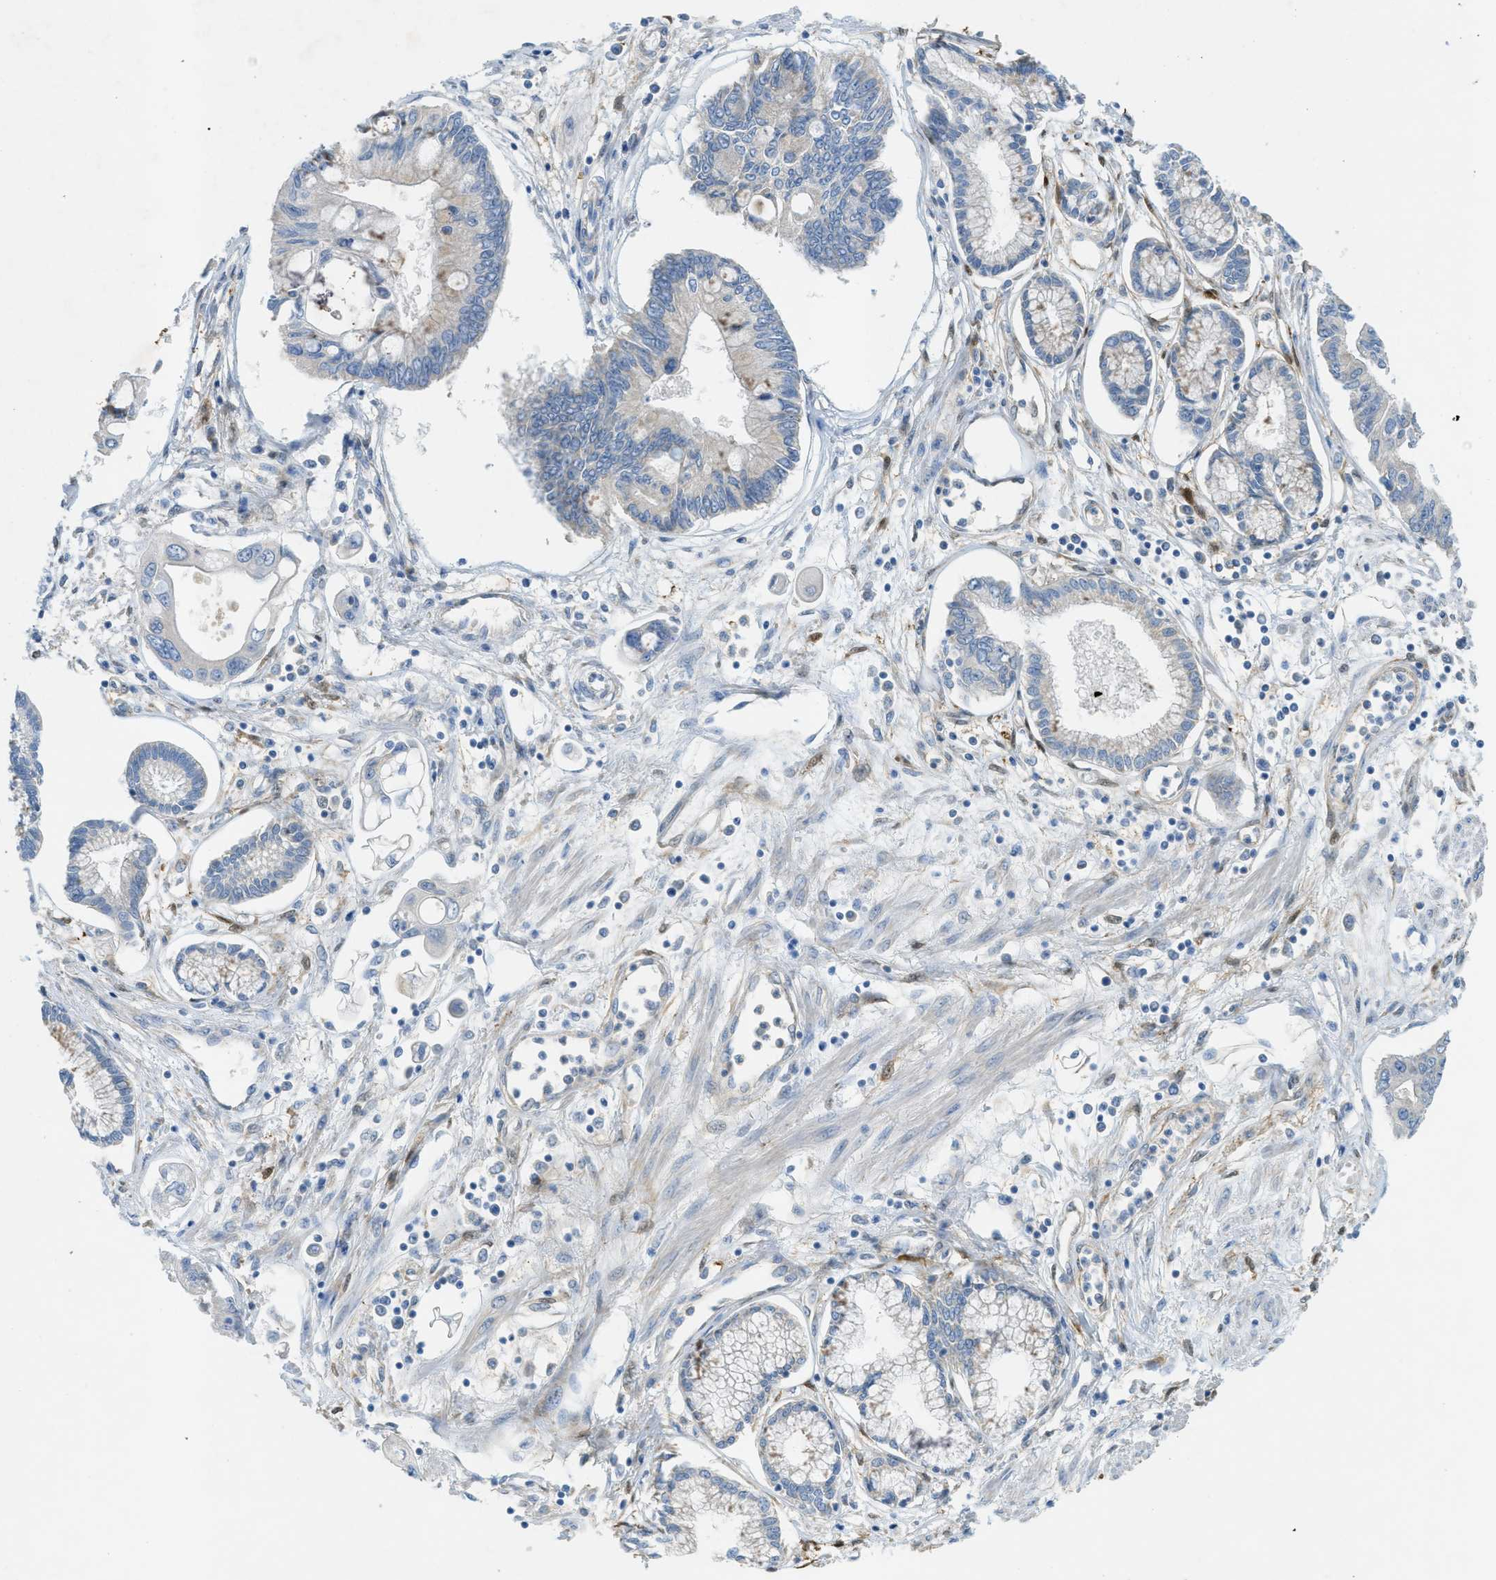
{"staining": {"intensity": "negative", "quantity": "none", "location": "none"}, "tissue": "pancreatic cancer", "cell_type": "Tumor cells", "image_type": "cancer", "snomed": [{"axis": "morphology", "description": "Adenocarcinoma, NOS"}, {"axis": "topography", "description": "Pancreas"}], "caption": "The photomicrograph demonstrates no staining of tumor cells in adenocarcinoma (pancreatic).", "gene": "CYGB", "patient": {"sex": "female", "age": 77}}